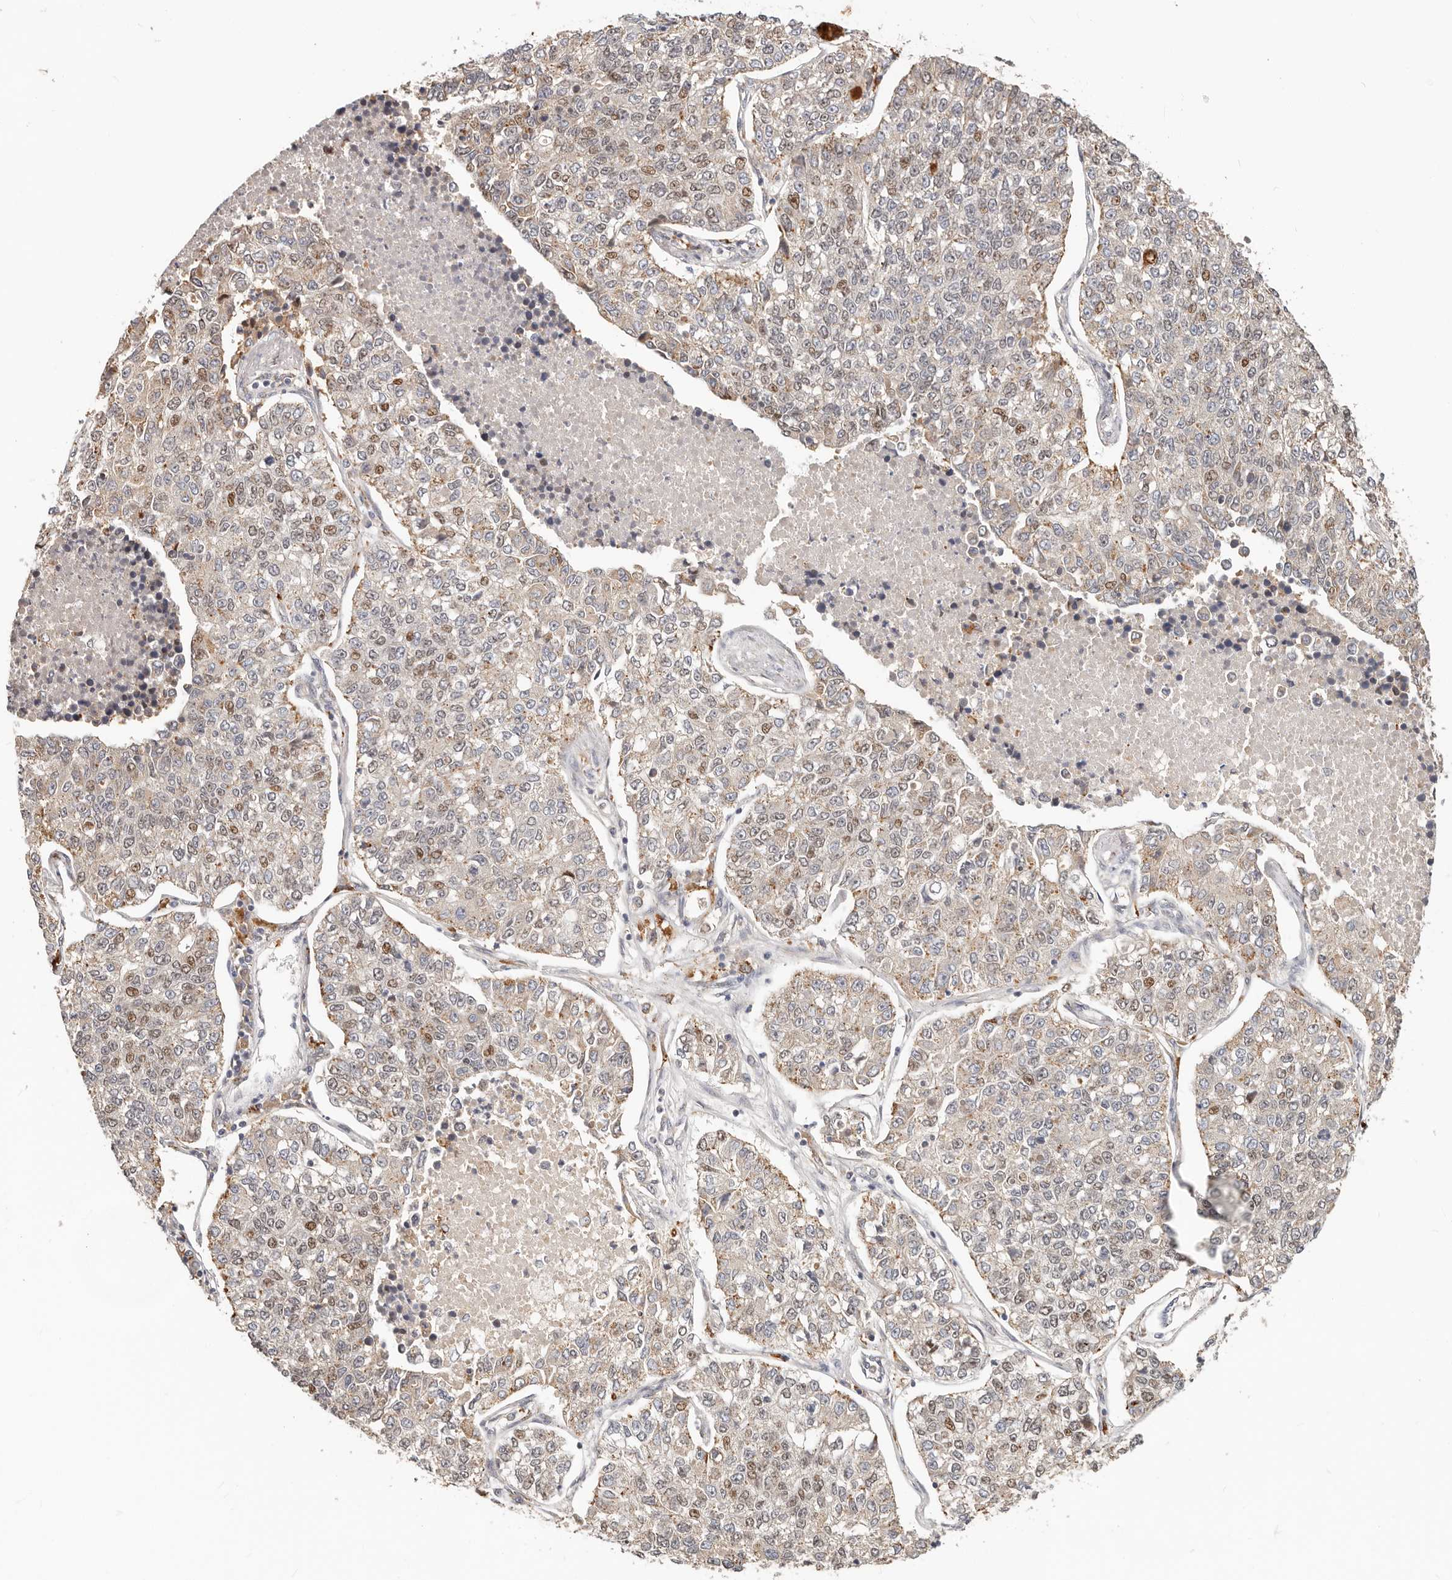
{"staining": {"intensity": "moderate", "quantity": "25%-75%", "location": "nuclear"}, "tissue": "lung cancer", "cell_type": "Tumor cells", "image_type": "cancer", "snomed": [{"axis": "morphology", "description": "Adenocarcinoma, NOS"}, {"axis": "topography", "description": "Lung"}], "caption": "Immunohistochemistry photomicrograph of neoplastic tissue: human adenocarcinoma (lung) stained using immunohistochemistry (IHC) shows medium levels of moderate protein expression localized specifically in the nuclear of tumor cells, appearing as a nuclear brown color.", "gene": "ZRANB1", "patient": {"sex": "male", "age": 49}}